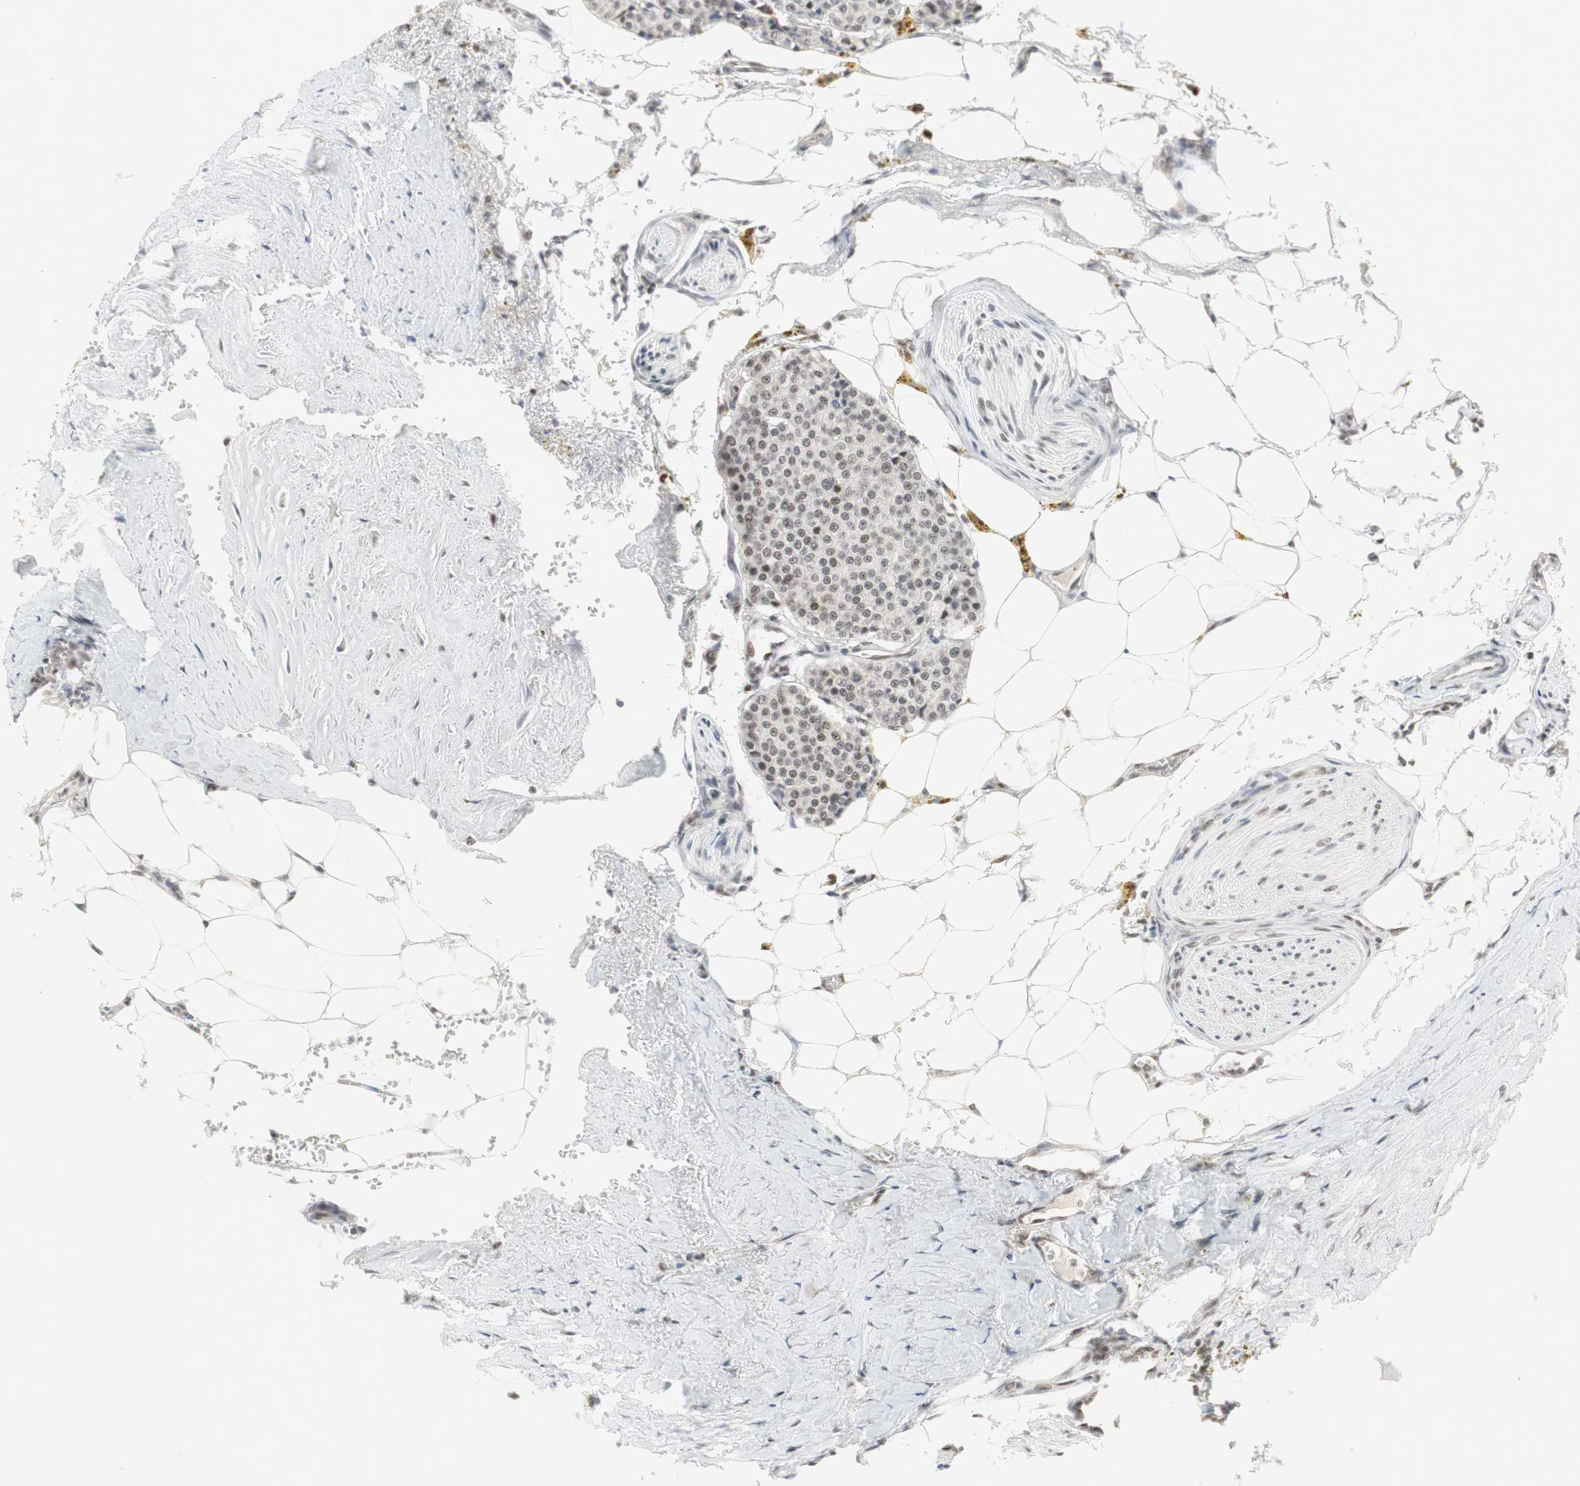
{"staining": {"intensity": "weak", "quantity": "<25%", "location": "nuclear"}, "tissue": "carcinoid", "cell_type": "Tumor cells", "image_type": "cancer", "snomed": [{"axis": "morphology", "description": "Carcinoid, malignant, NOS"}, {"axis": "topography", "description": "Colon"}], "caption": "Immunohistochemistry (IHC) micrograph of neoplastic tissue: carcinoid stained with DAB reveals no significant protein staining in tumor cells.", "gene": "RTF1", "patient": {"sex": "female", "age": 61}}